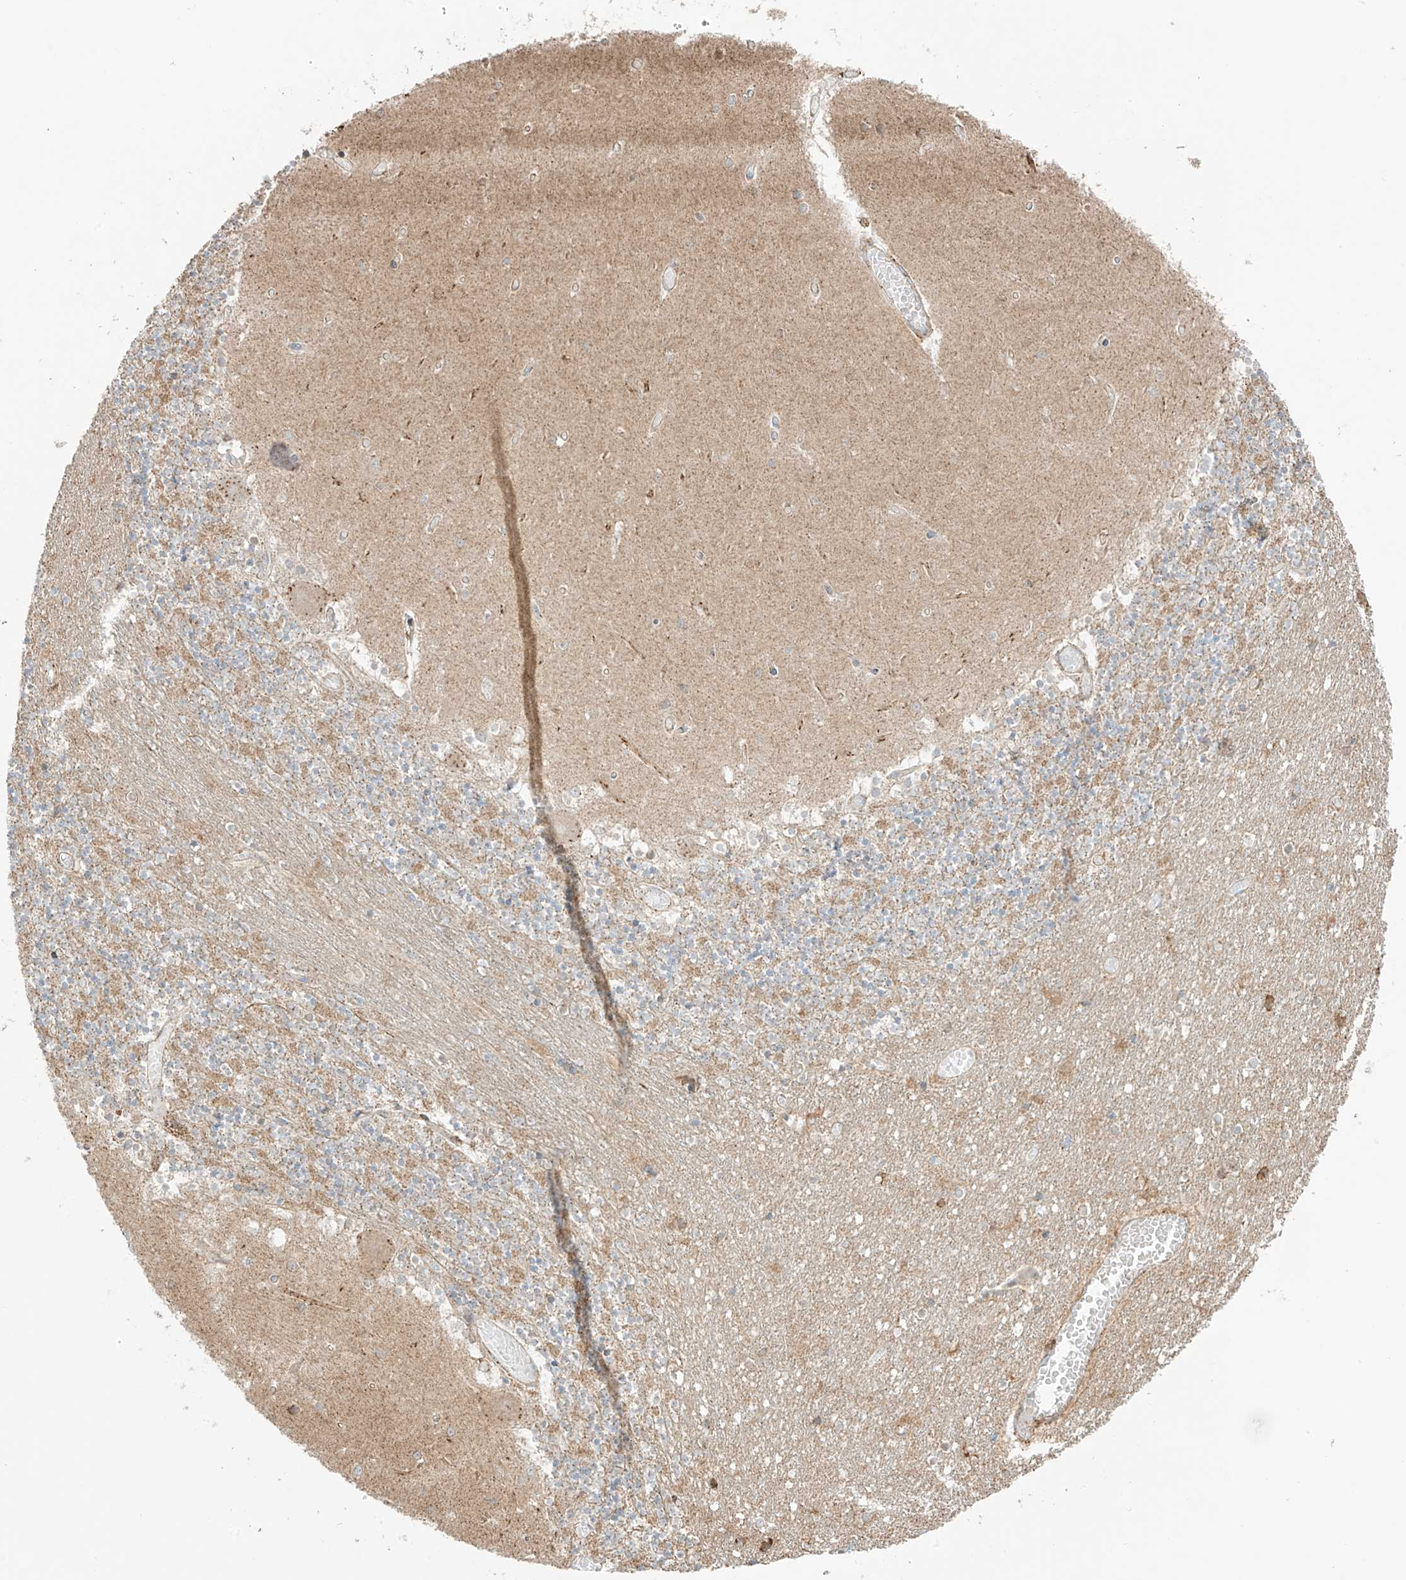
{"staining": {"intensity": "moderate", "quantity": "25%-75%", "location": "cytoplasmic/membranous"}, "tissue": "cerebellum", "cell_type": "Cells in granular layer", "image_type": "normal", "snomed": [{"axis": "morphology", "description": "Normal tissue, NOS"}, {"axis": "topography", "description": "Cerebellum"}], "caption": "A photomicrograph of human cerebellum stained for a protein shows moderate cytoplasmic/membranous brown staining in cells in granular layer.", "gene": "XKR3", "patient": {"sex": "female", "age": 28}}